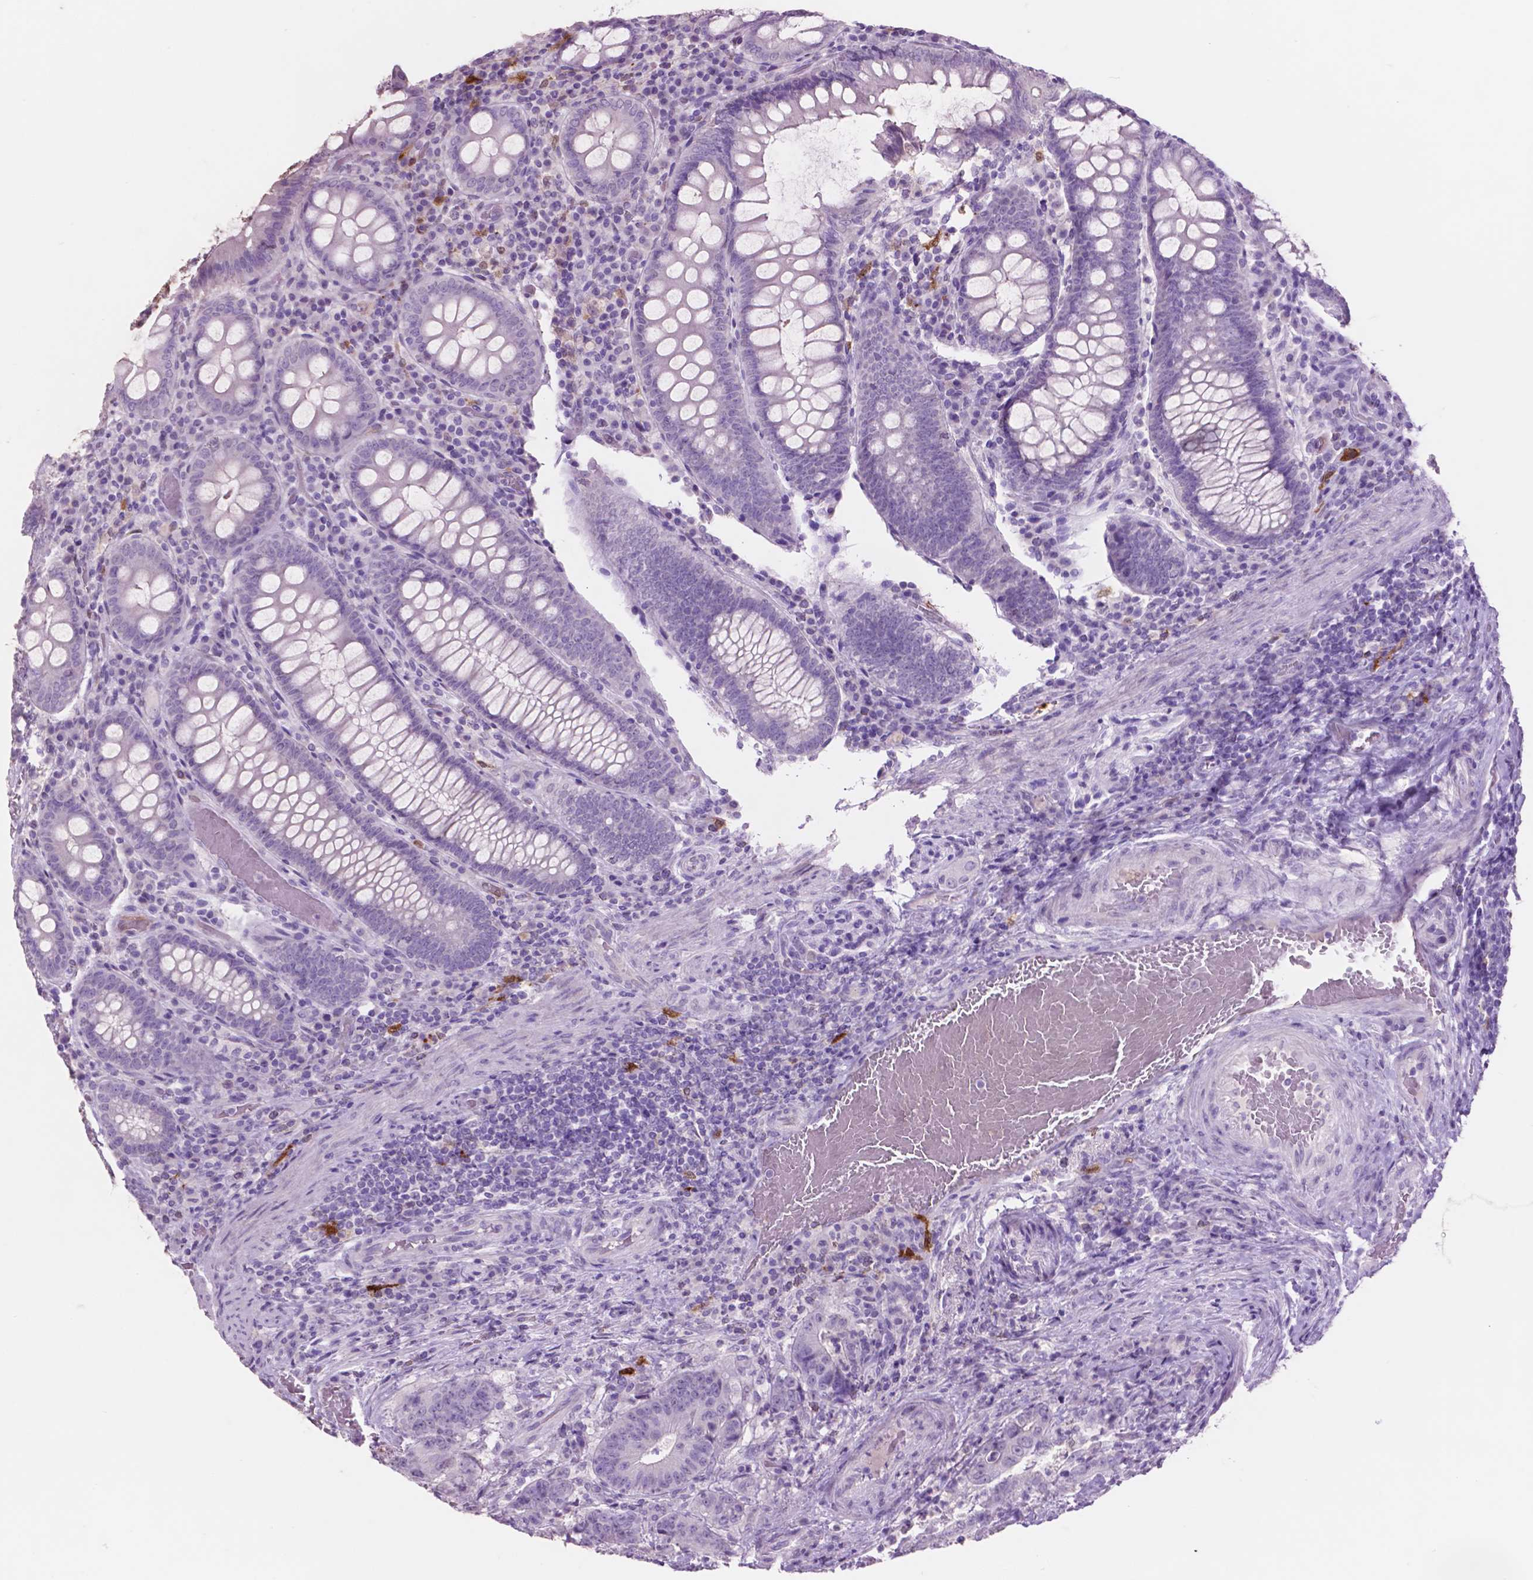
{"staining": {"intensity": "negative", "quantity": "none", "location": "none"}, "tissue": "colorectal cancer", "cell_type": "Tumor cells", "image_type": "cancer", "snomed": [{"axis": "morphology", "description": "Adenocarcinoma, NOS"}, {"axis": "topography", "description": "Colon"}], "caption": "Immunohistochemical staining of human colorectal cancer (adenocarcinoma) displays no significant expression in tumor cells.", "gene": "IDO1", "patient": {"sex": "female", "age": 43}}